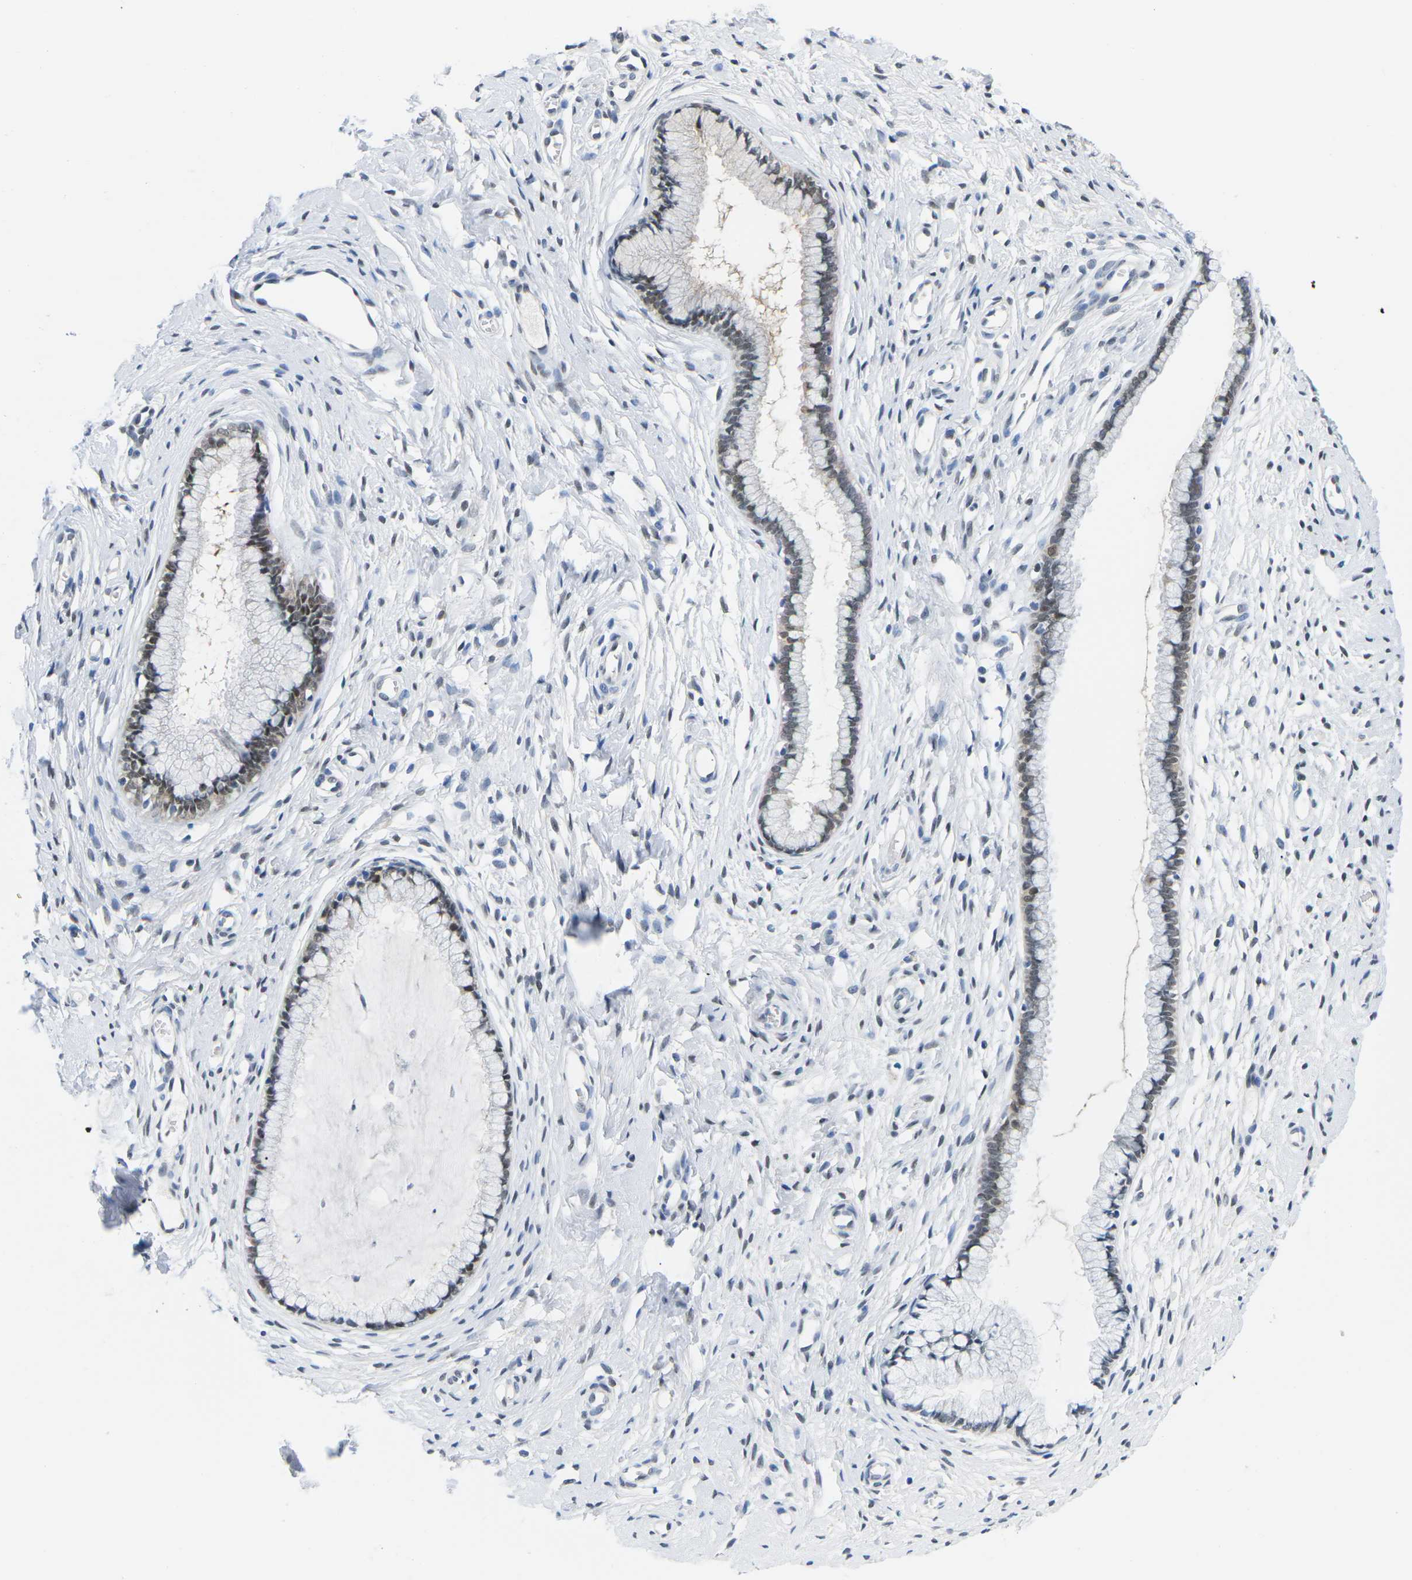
{"staining": {"intensity": "moderate", "quantity": "25%-75%", "location": "nuclear"}, "tissue": "cervix", "cell_type": "Glandular cells", "image_type": "normal", "snomed": [{"axis": "morphology", "description": "Normal tissue, NOS"}, {"axis": "topography", "description": "Cervix"}], "caption": "Moderate nuclear positivity for a protein is seen in approximately 25%-75% of glandular cells of normal cervix using immunohistochemistry (IHC).", "gene": "UBA7", "patient": {"sex": "female", "age": 65}}